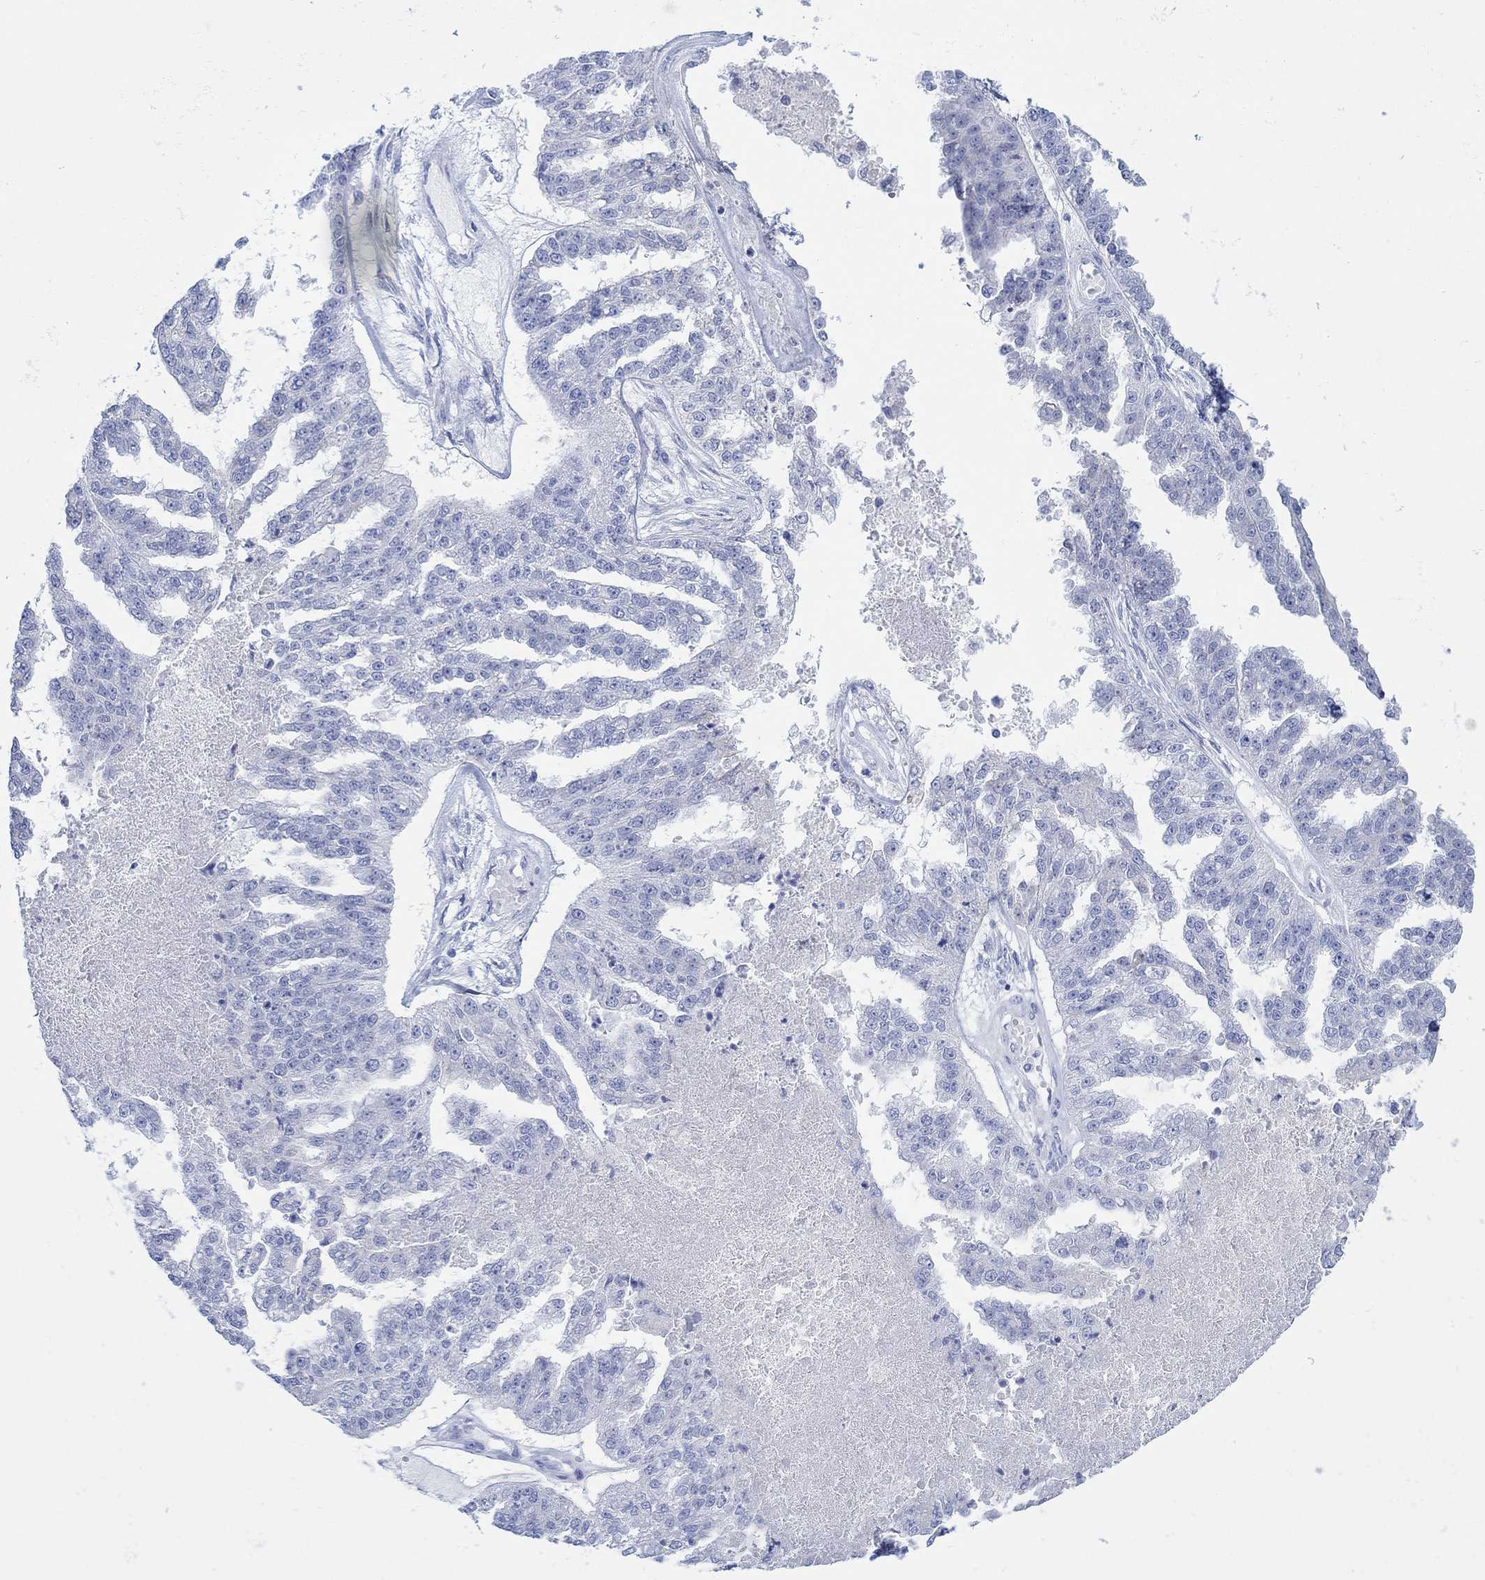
{"staining": {"intensity": "negative", "quantity": "none", "location": "none"}, "tissue": "ovarian cancer", "cell_type": "Tumor cells", "image_type": "cancer", "snomed": [{"axis": "morphology", "description": "Cystadenocarcinoma, serous, NOS"}, {"axis": "topography", "description": "Ovary"}], "caption": "Immunohistochemistry image of neoplastic tissue: ovarian cancer (serous cystadenocarcinoma) stained with DAB displays no significant protein staining in tumor cells.", "gene": "AK8", "patient": {"sex": "female", "age": 58}}